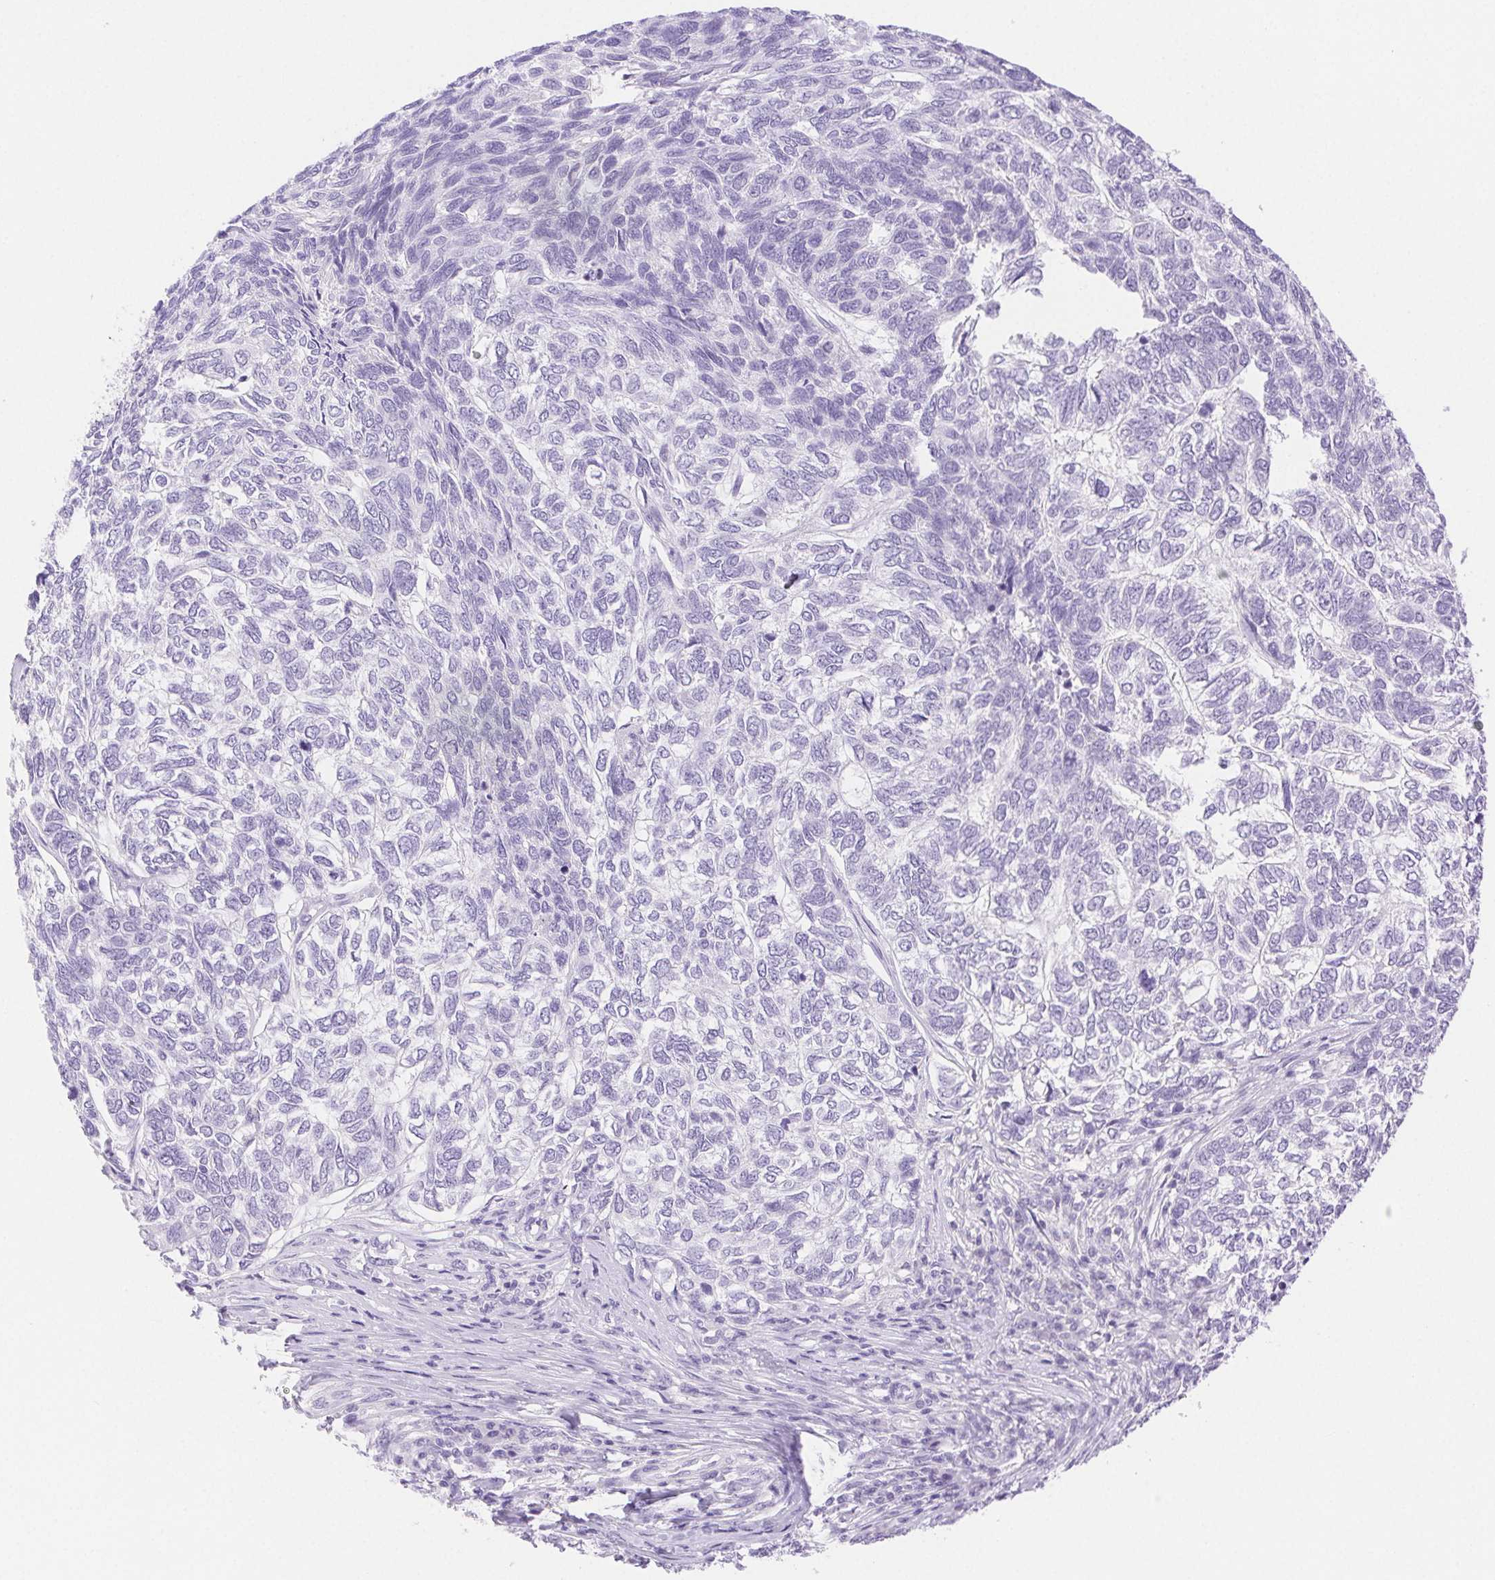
{"staining": {"intensity": "negative", "quantity": "none", "location": "none"}, "tissue": "skin cancer", "cell_type": "Tumor cells", "image_type": "cancer", "snomed": [{"axis": "morphology", "description": "Basal cell carcinoma"}, {"axis": "topography", "description": "Skin"}], "caption": "IHC histopathology image of neoplastic tissue: basal cell carcinoma (skin) stained with DAB (3,3'-diaminobenzidine) displays no significant protein positivity in tumor cells.", "gene": "SPACA4", "patient": {"sex": "female", "age": 65}}